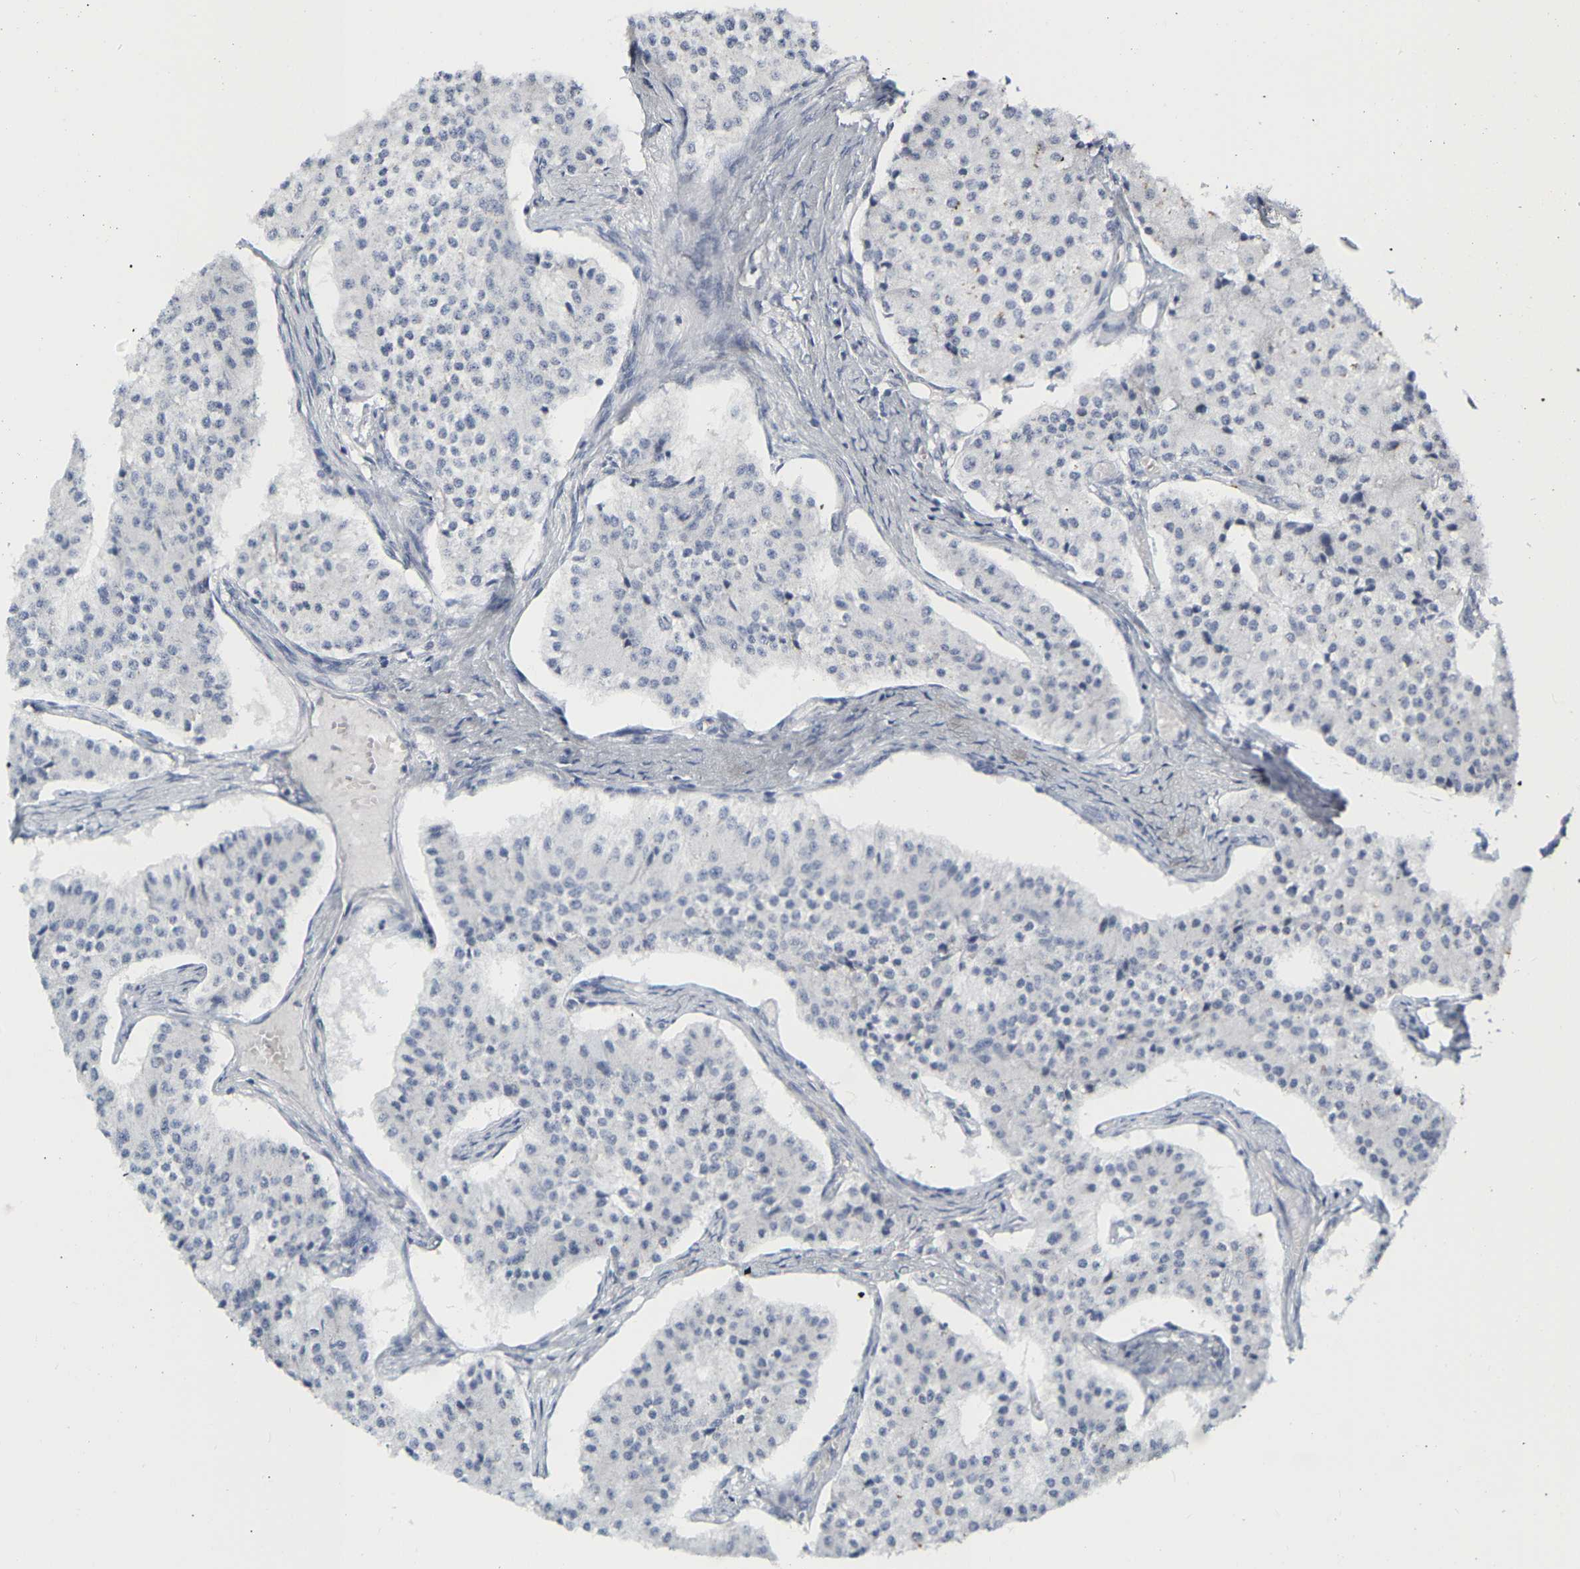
{"staining": {"intensity": "negative", "quantity": "none", "location": "none"}, "tissue": "carcinoid", "cell_type": "Tumor cells", "image_type": "cancer", "snomed": [{"axis": "morphology", "description": "Carcinoid, malignant, NOS"}, {"axis": "topography", "description": "Colon"}], "caption": "Immunohistochemistry (IHC) photomicrograph of neoplastic tissue: human carcinoid stained with DAB exhibits no significant protein expression in tumor cells.", "gene": "GNAS", "patient": {"sex": "female", "age": 52}}